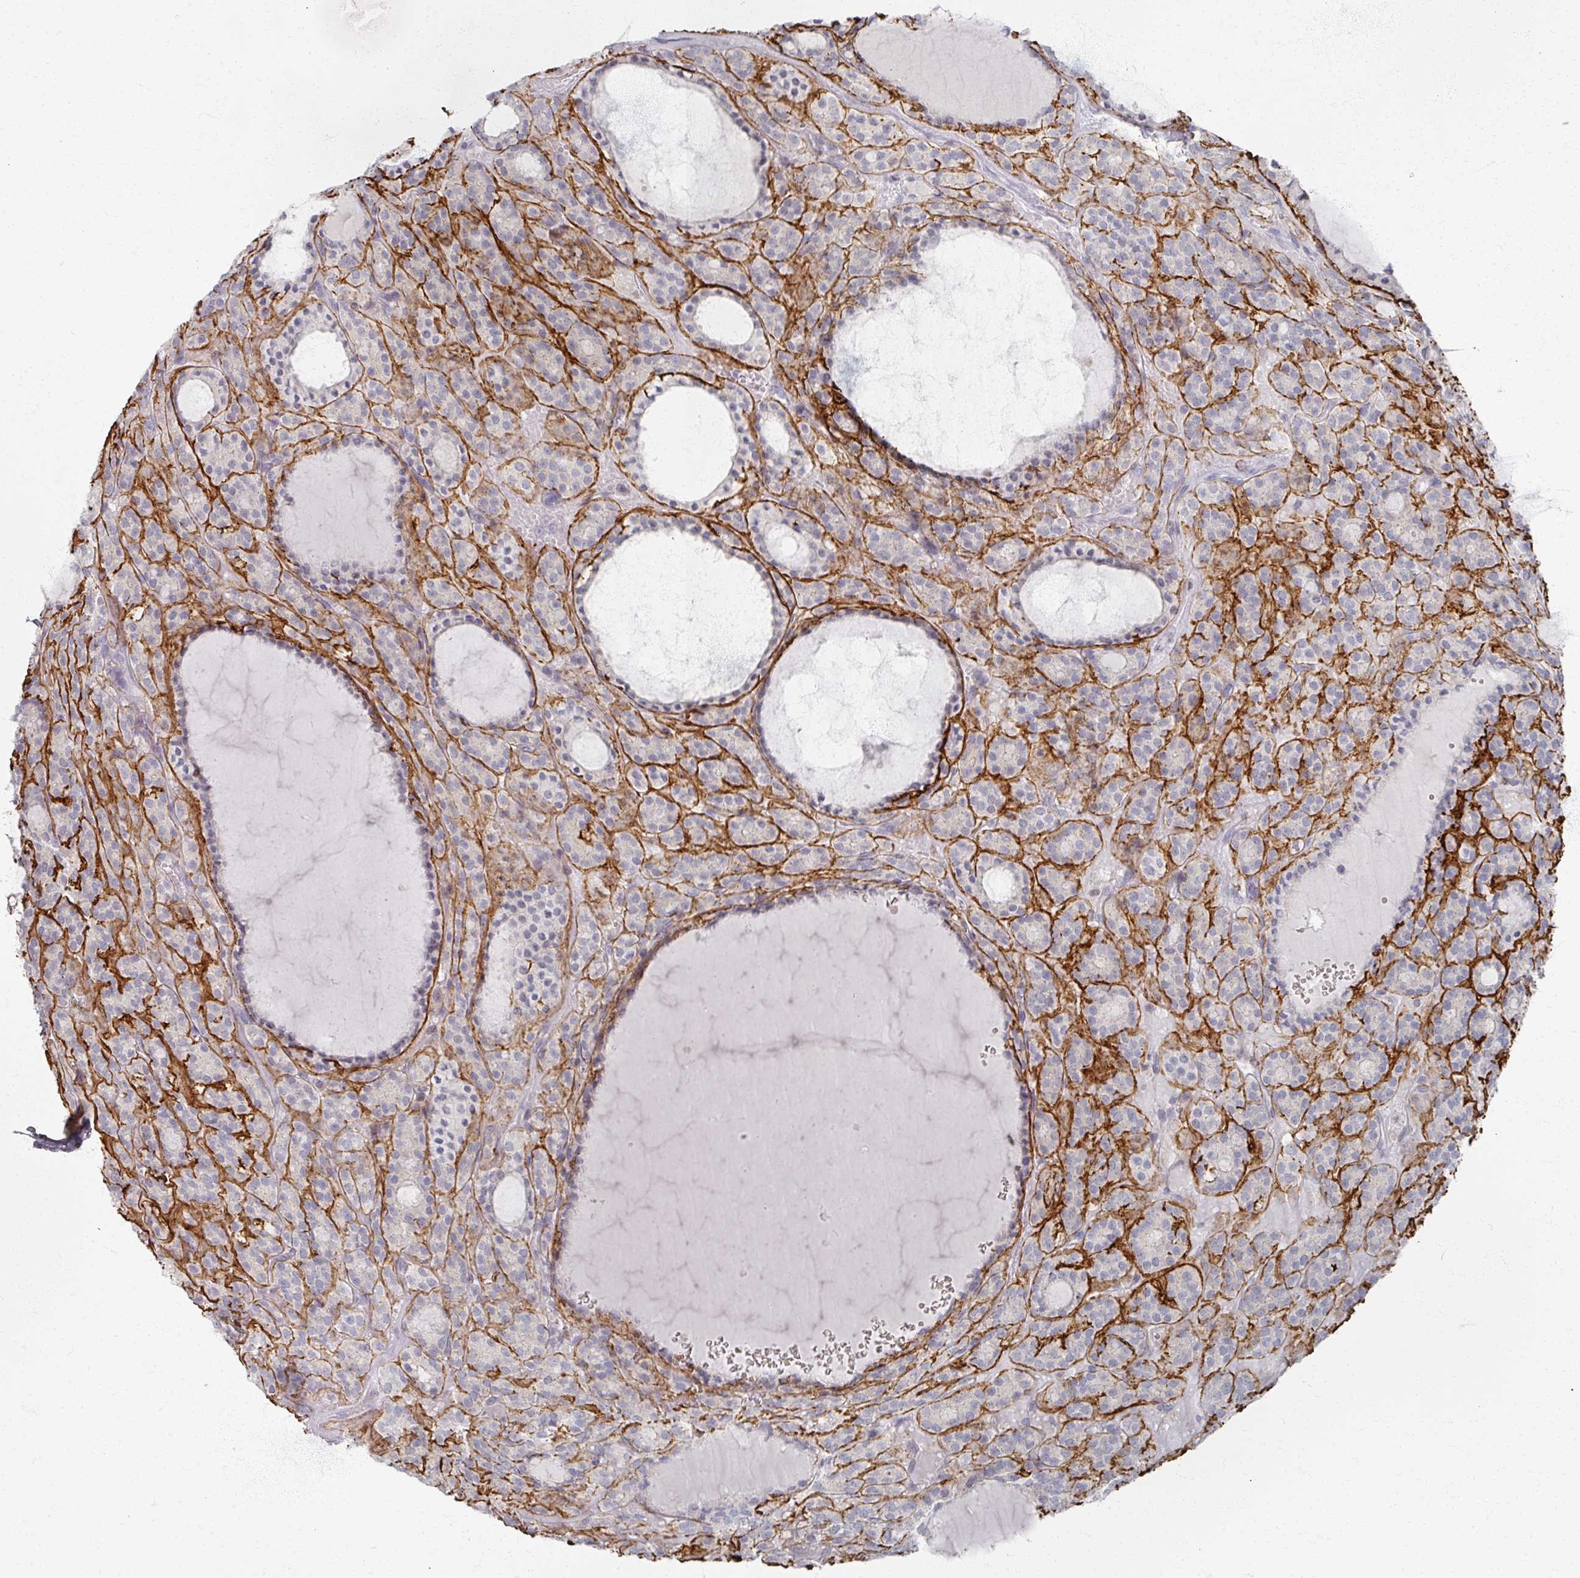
{"staining": {"intensity": "negative", "quantity": "none", "location": "none"}, "tissue": "thyroid cancer", "cell_type": "Tumor cells", "image_type": "cancer", "snomed": [{"axis": "morphology", "description": "Follicular adenoma carcinoma, NOS"}, {"axis": "topography", "description": "Thyroid gland"}], "caption": "Protein analysis of thyroid cancer exhibits no significant staining in tumor cells.", "gene": "TTYH3", "patient": {"sex": "female", "age": 63}}